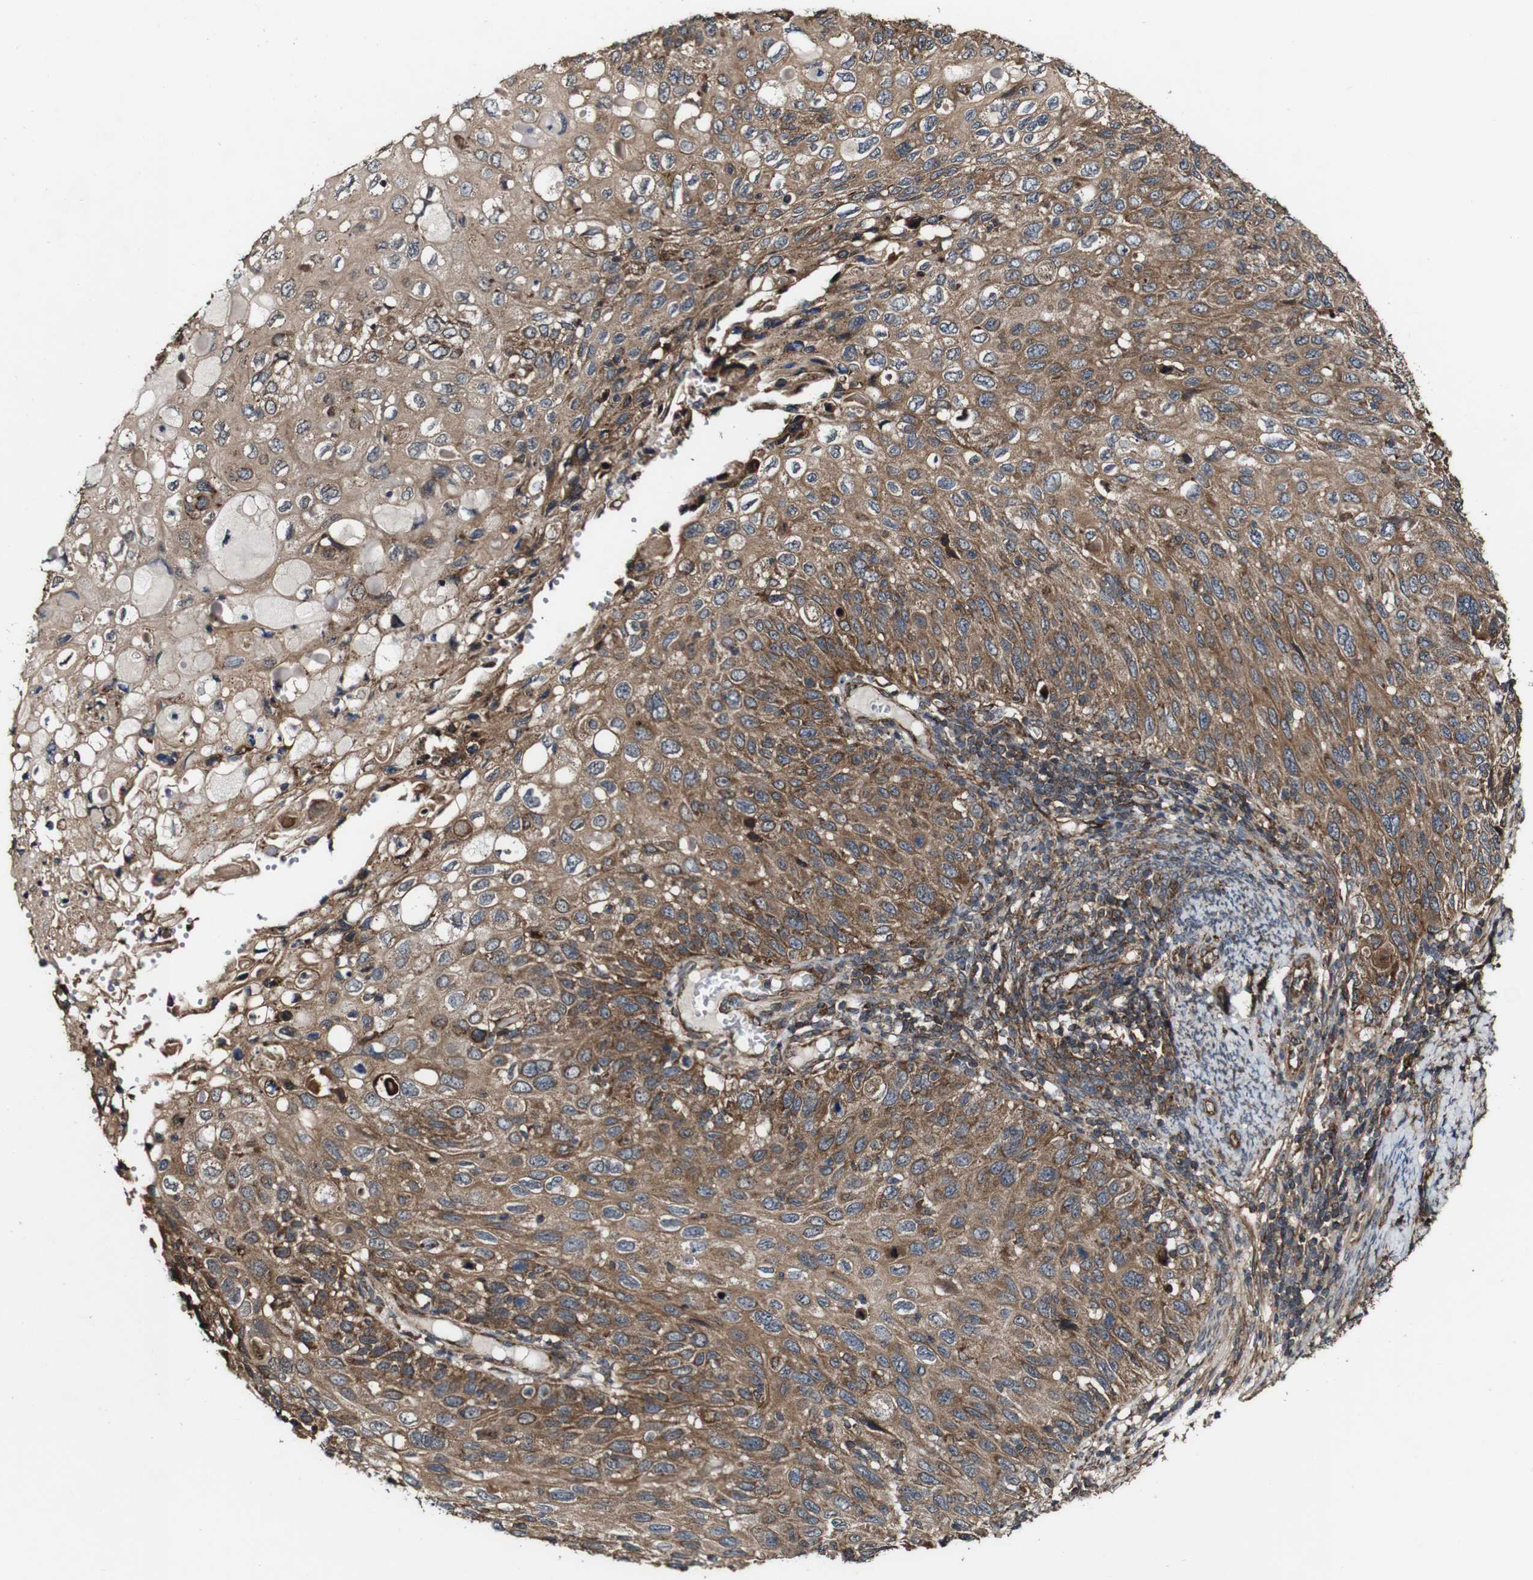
{"staining": {"intensity": "strong", "quantity": "25%-75%", "location": "cytoplasmic/membranous"}, "tissue": "cervical cancer", "cell_type": "Tumor cells", "image_type": "cancer", "snomed": [{"axis": "morphology", "description": "Squamous cell carcinoma, NOS"}, {"axis": "topography", "description": "Cervix"}], "caption": "This is a photomicrograph of IHC staining of cervical cancer, which shows strong positivity in the cytoplasmic/membranous of tumor cells.", "gene": "BTN3A3", "patient": {"sex": "female", "age": 70}}